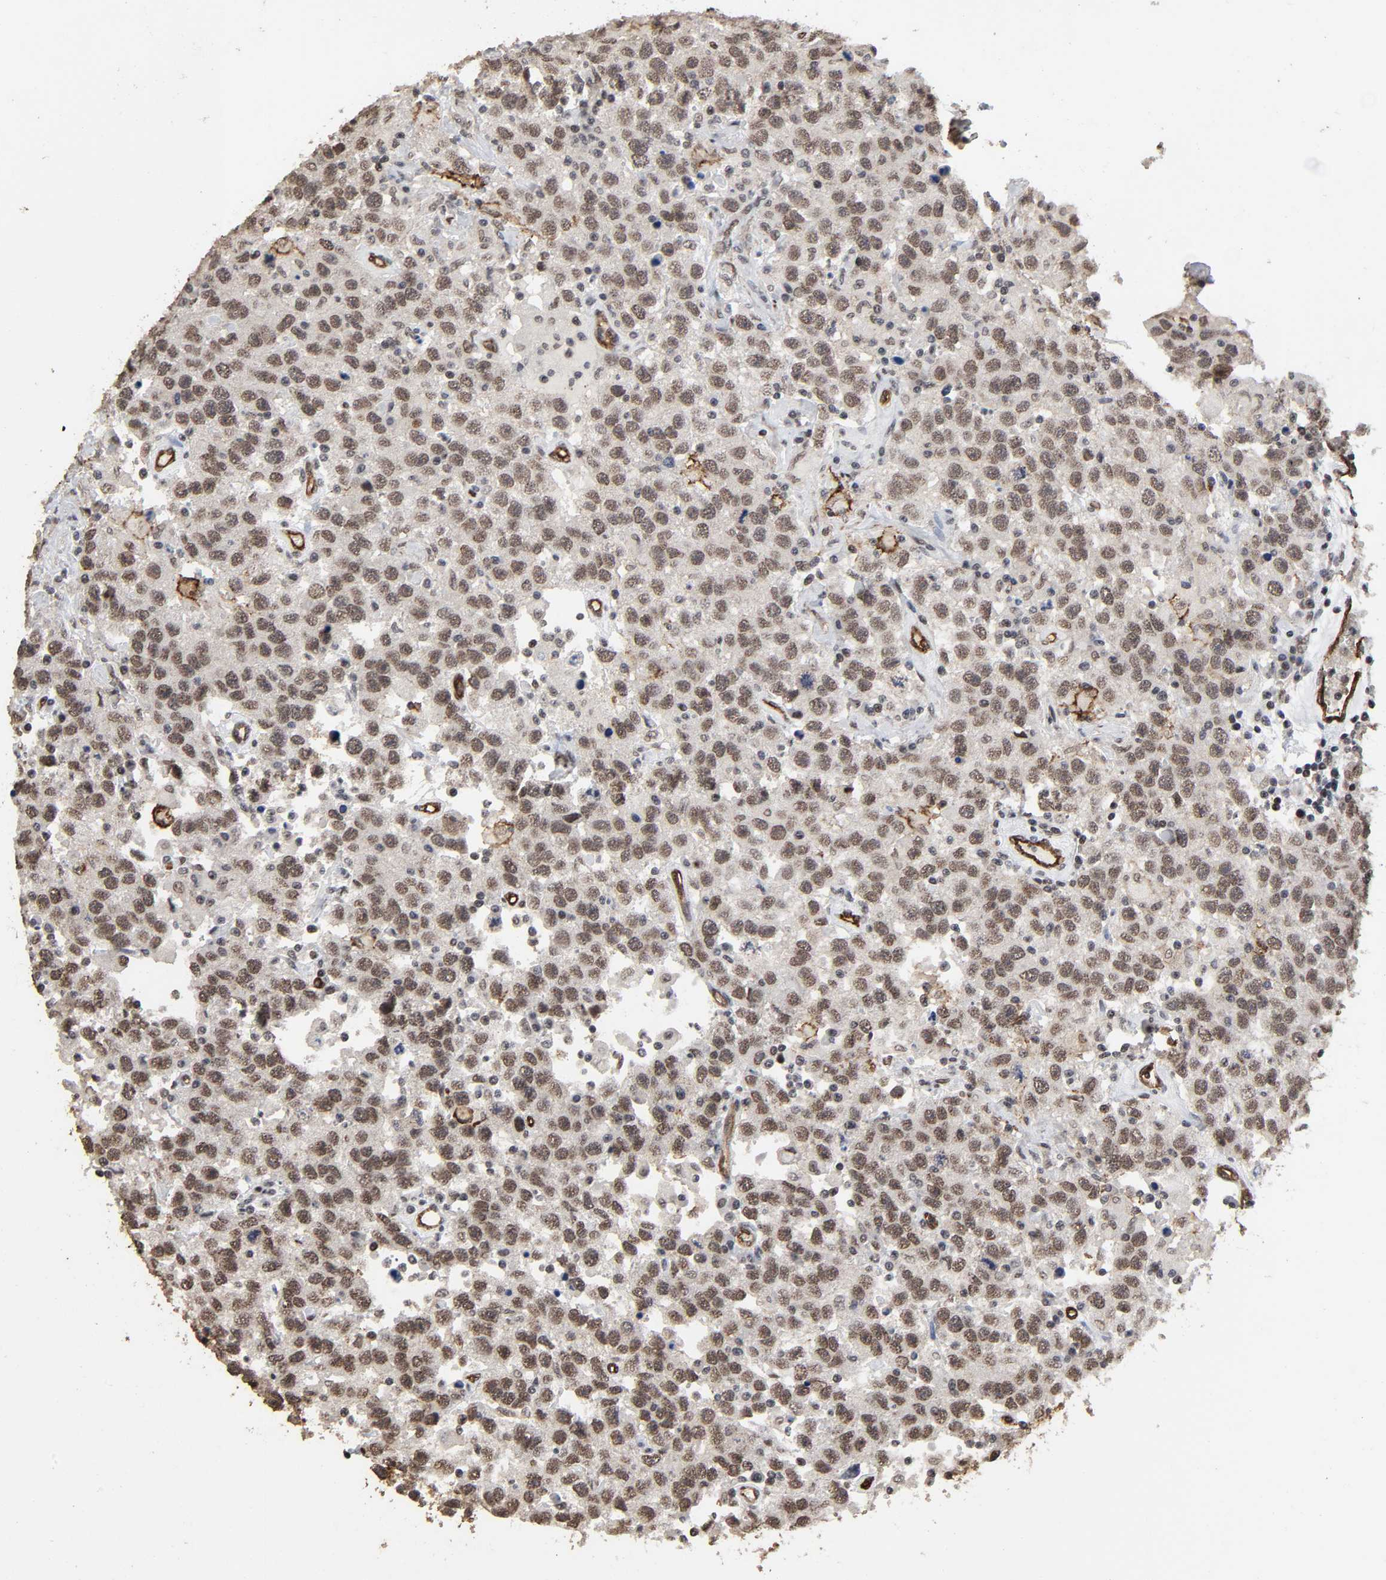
{"staining": {"intensity": "moderate", "quantity": "25%-75%", "location": "cytoplasmic/membranous,nuclear"}, "tissue": "testis cancer", "cell_type": "Tumor cells", "image_type": "cancer", "snomed": [{"axis": "morphology", "description": "Seminoma, NOS"}, {"axis": "topography", "description": "Testis"}], "caption": "Approximately 25%-75% of tumor cells in human testis seminoma show moderate cytoplasmic/membranous and nuclear protein expression as visualized by brown immunohistochemical staining.", "gene": "AHNAK2", "patient": {"sex": "male", "age": 41}}